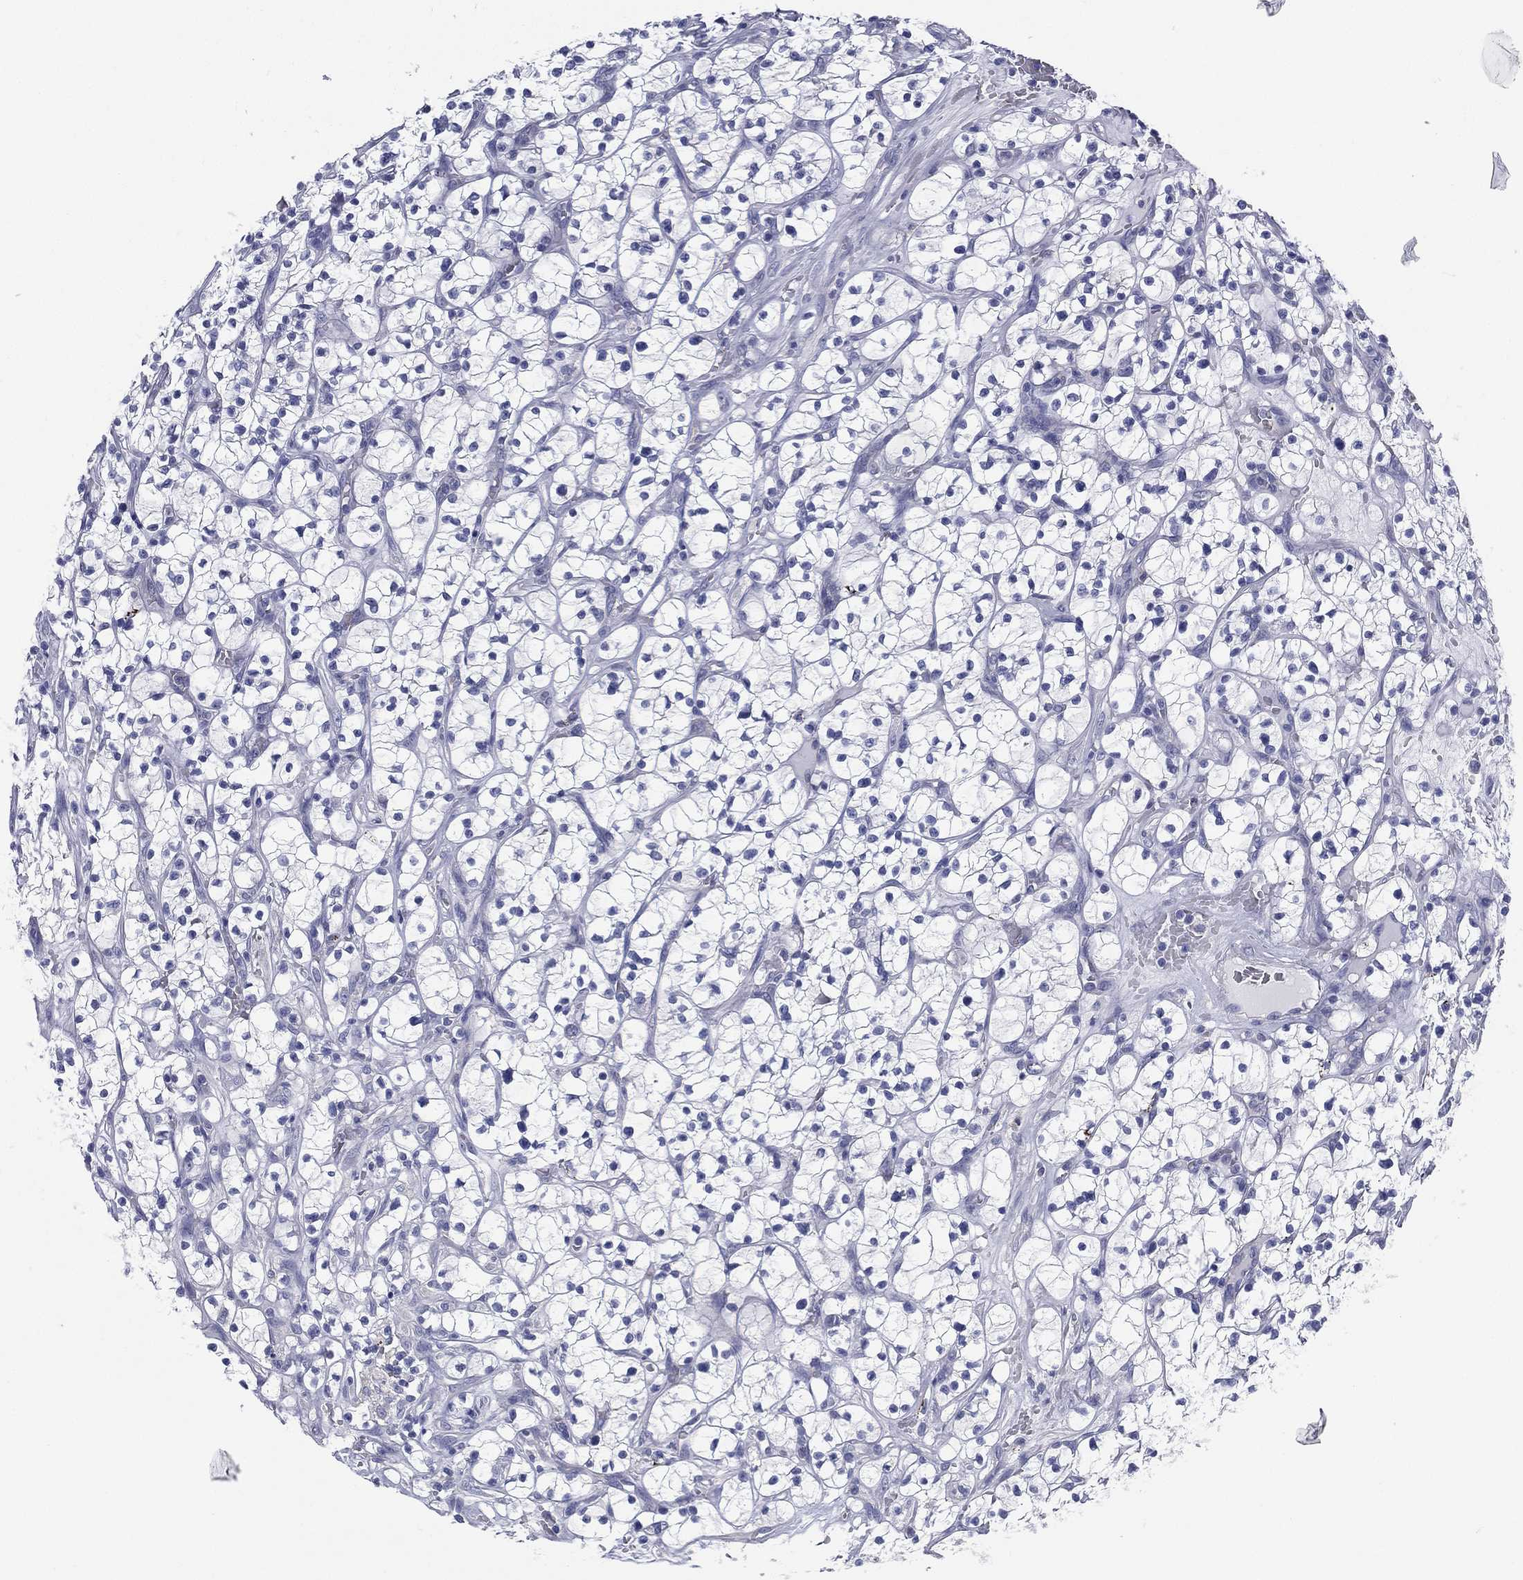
{"staining": {"intensity": "negative", "quantity": "none", "location": "none"}, "tissue": "renal cancer", "cell_type": "Tumor cells", "image_type": "cancer", "snomed": [{"axis": "morphology", "description": "Adenocarcinoma, NOS"}, {"axis": "topography", "description": "Kidney"}], "caption": "The immunohistochemistry (IHC) photomicrograph has no significant positivity in tumor cells of renal cancer (adenocarcinoma) tissue. The staining is performed using DAB (3,3'-diaminobenzidine) brown chromogen with nuclei counter-stained in using hematoxylin.", "gene": "FCER2", "patient": {"sex": "female", "age": 64}}